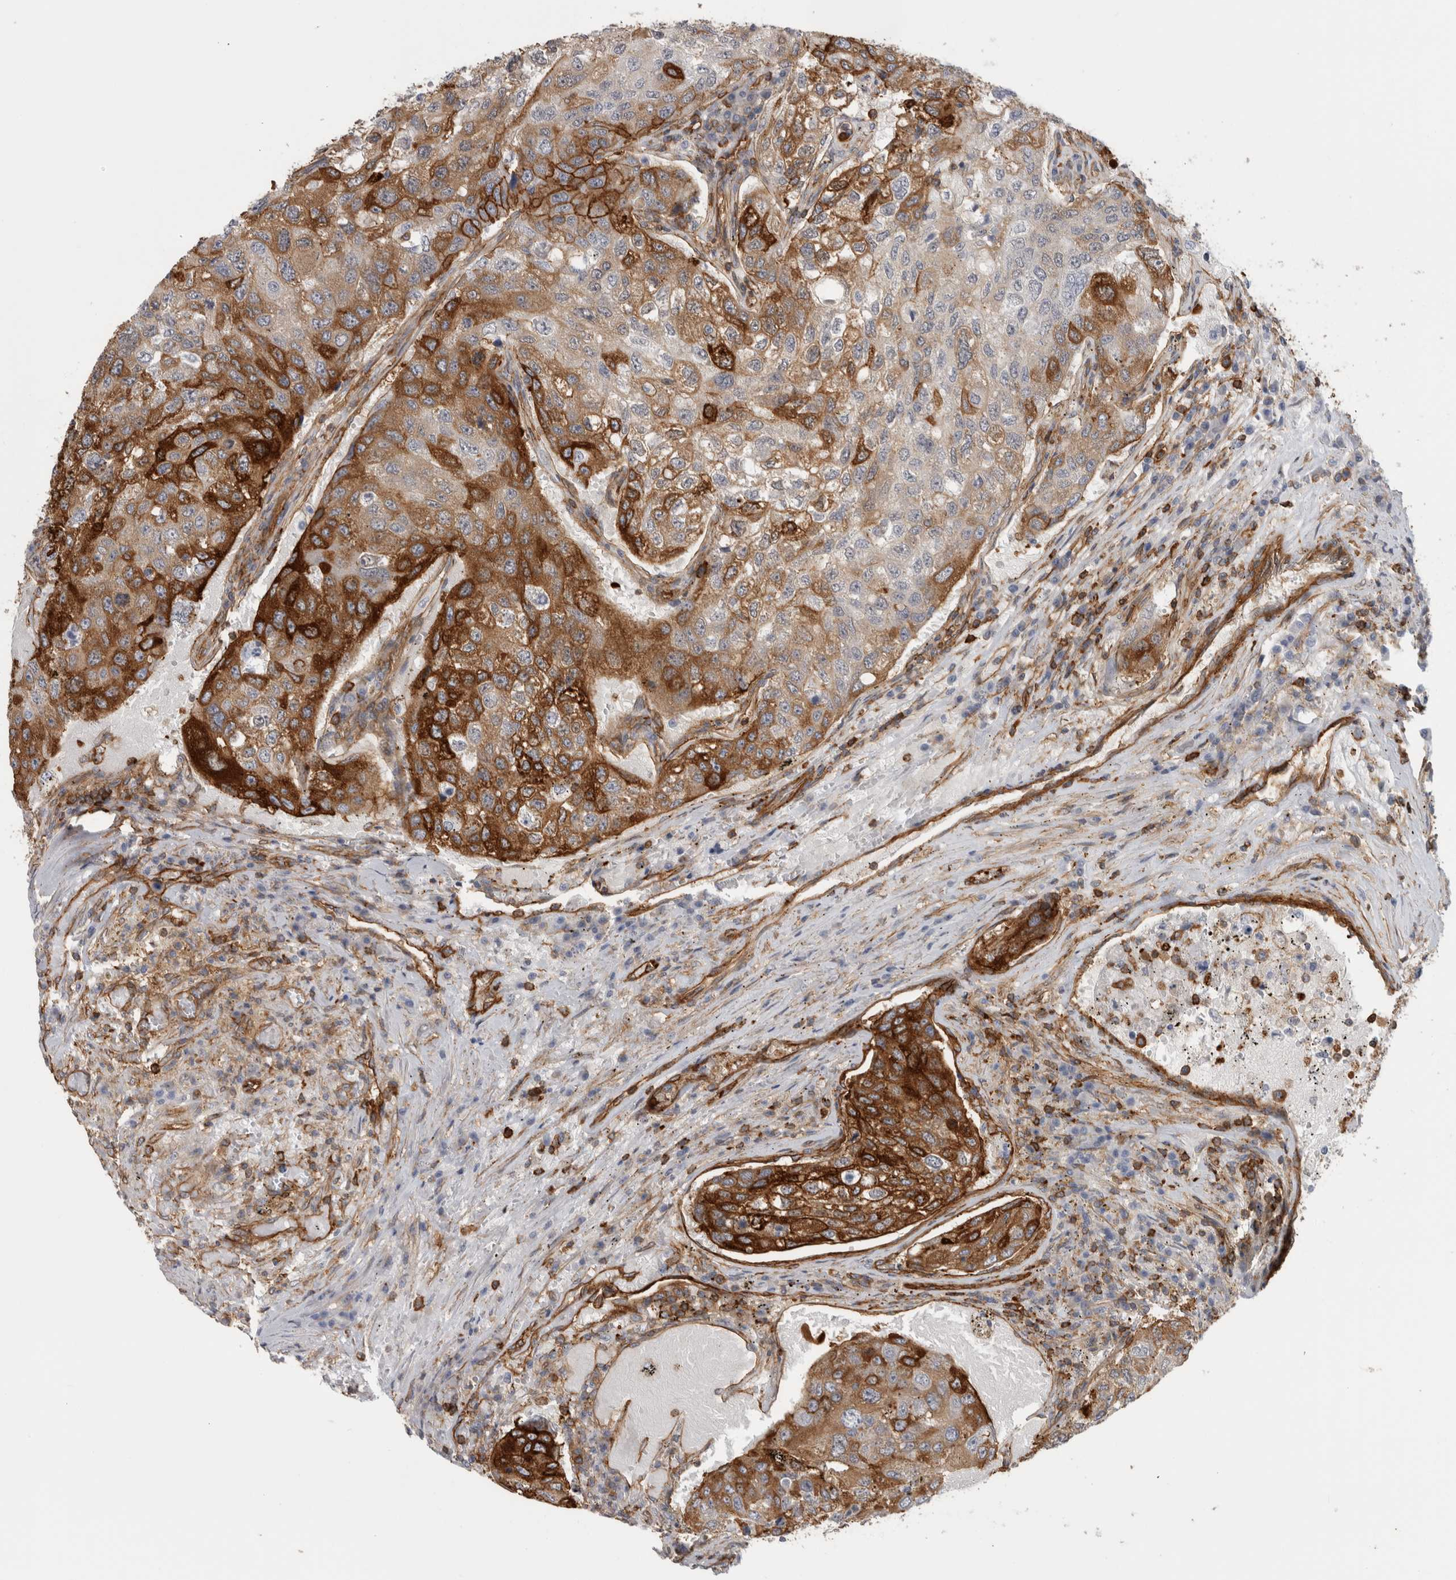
{"staining": {"intensity": "strong", "quantity": "25%-75%", "location": "cytoplasmic/membranous"}, "tissue": "urothelial cancer", "cell_type": "Tumor cells", "image_type": "cancer", "snomed": [{"axis": "morphology", "description": "Urothelial carcinoma, High grade"}, {"axis": "topography", "description": "Lymph node"}, {"axis": "topography", "description": "Urinary bladder"}], "caption": "Immunohistochemistry (IHC) histopathology image of neoplastic tissue: human urothelial cancer stained using immunohistochemistry displays high levels of strong protein expression localized specifically in the cytoplasmic/membranous of tumor cells, appearing as a cytoplasmic/membranous brown color.", "gene": "AHNAK", "patient": {"sex": "male", "age": 51}}